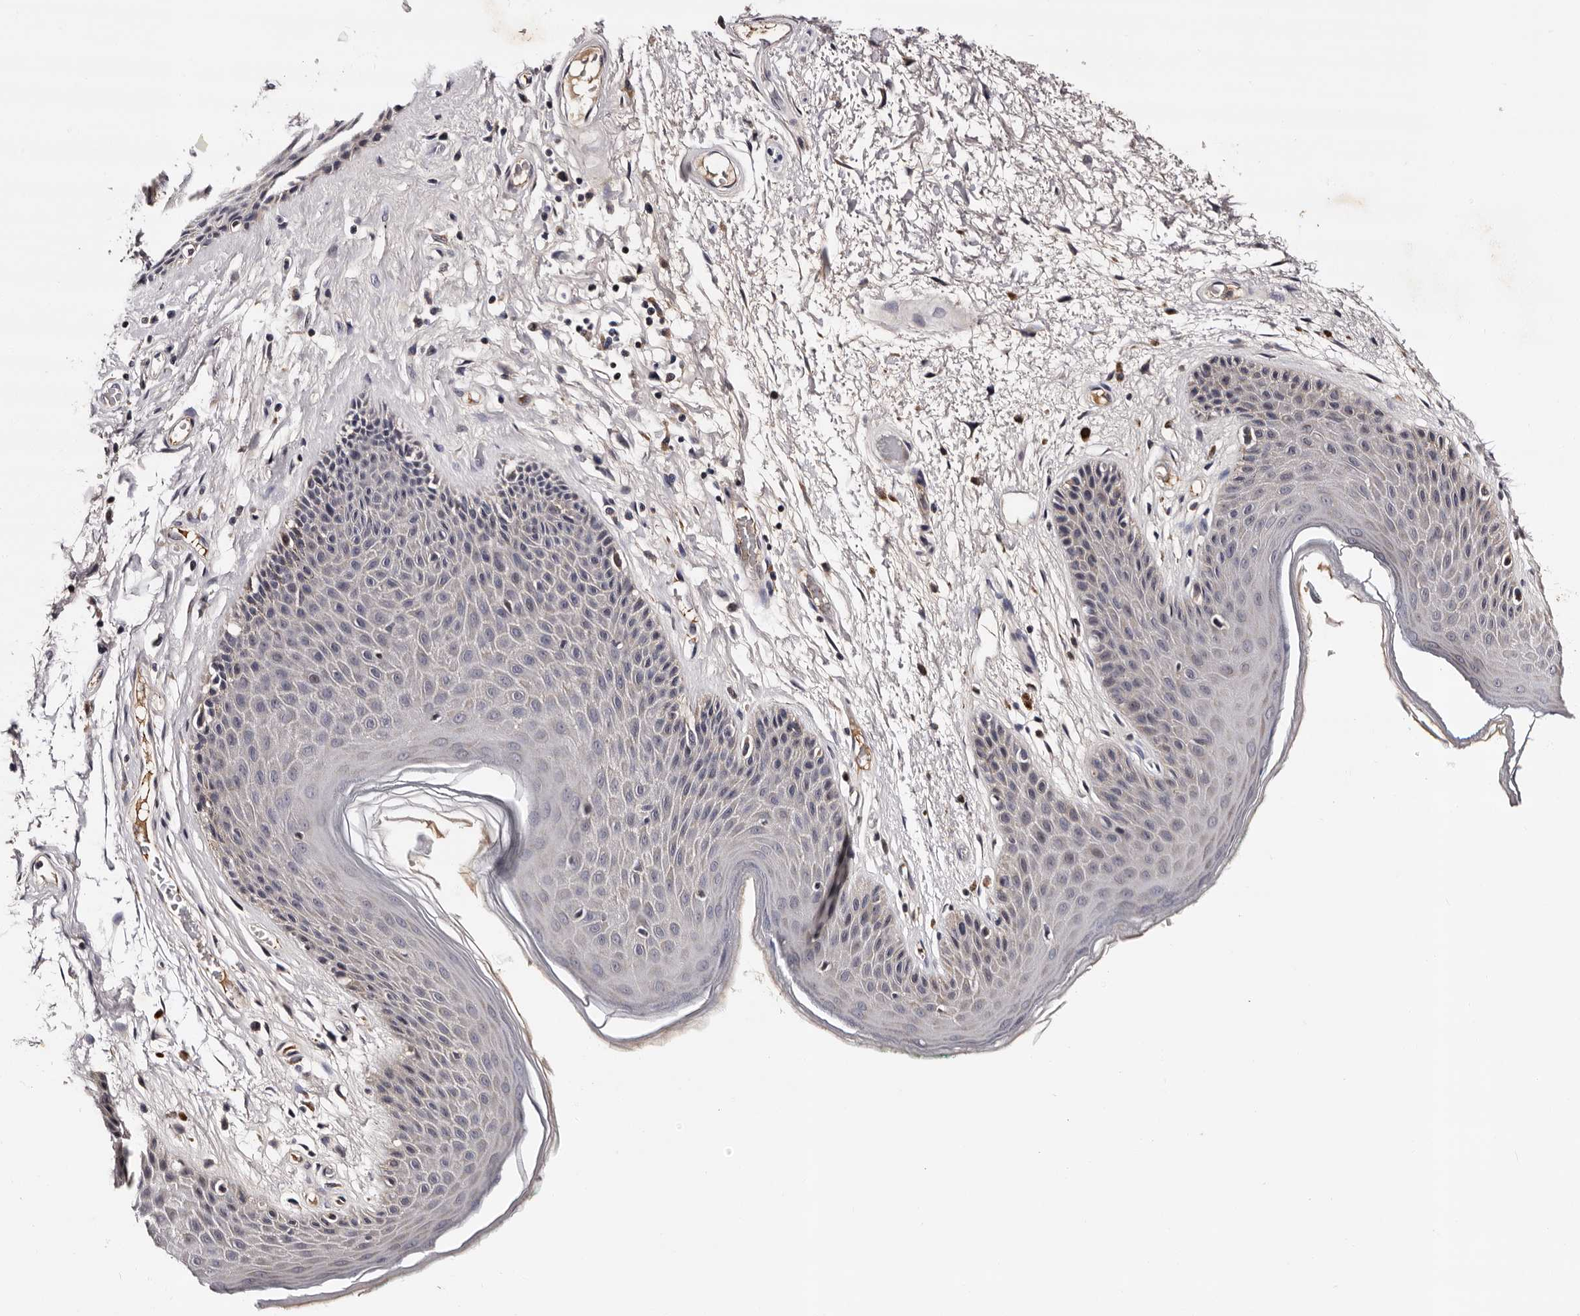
{"staining": {"intensity": "negative", "quantity": "none", "location": "none"}, "tissue": "skin", "cell_type": "Epidermal cells", "image_type": "normal", "snomed": [{"axis": "morphology", "description": "Normal tissue, NOS"}, {"axis": "topography", "description": "Anal"}], "caption": "A photomicrograph of human skin is negative for staining in epidermal cells. (DAB IHC visualized using brightfield microscopy, high magnification).", "gene": "TAF4B", "patient": {"sex": "male", "age": 74}}